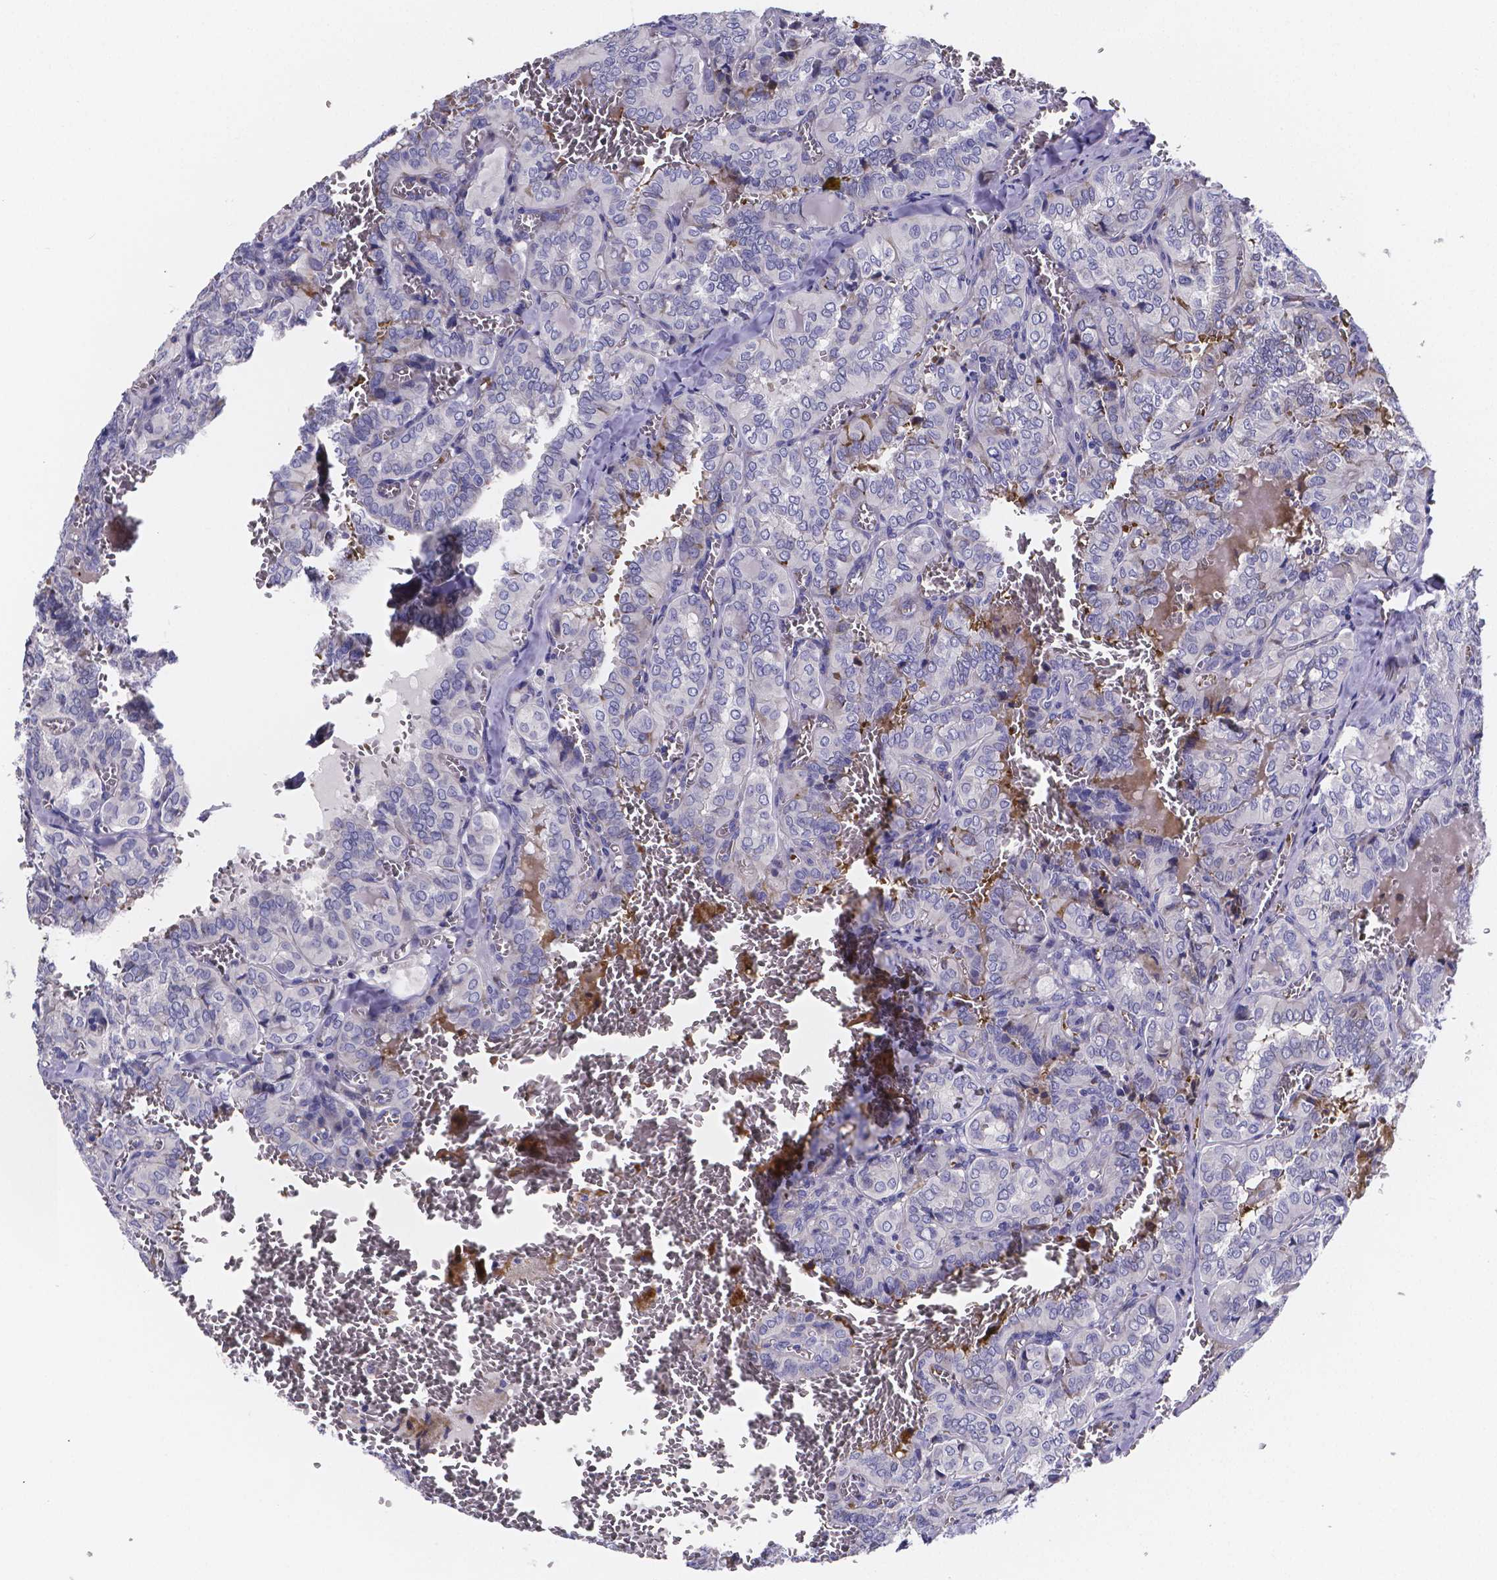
{"staining": {"intensity": "negative", "quantity": "none", "location": "none"}, "tissue": "thyroid cancer", "cell_type": "Tumor cells", "image_type": "cancer", "snomed": [{"axis": "morphology", "description": "Papillary adenocarcinoma, NOS"}, {"axis": "topography", "description": "Thyroid gland"}], "caption": "The micrograph displays no significant positivity in tumor cells of papillary adenocarcinoma (thyroid).", "gene": "GABRA3", "patient": {"sex": "female", "age": 41}}